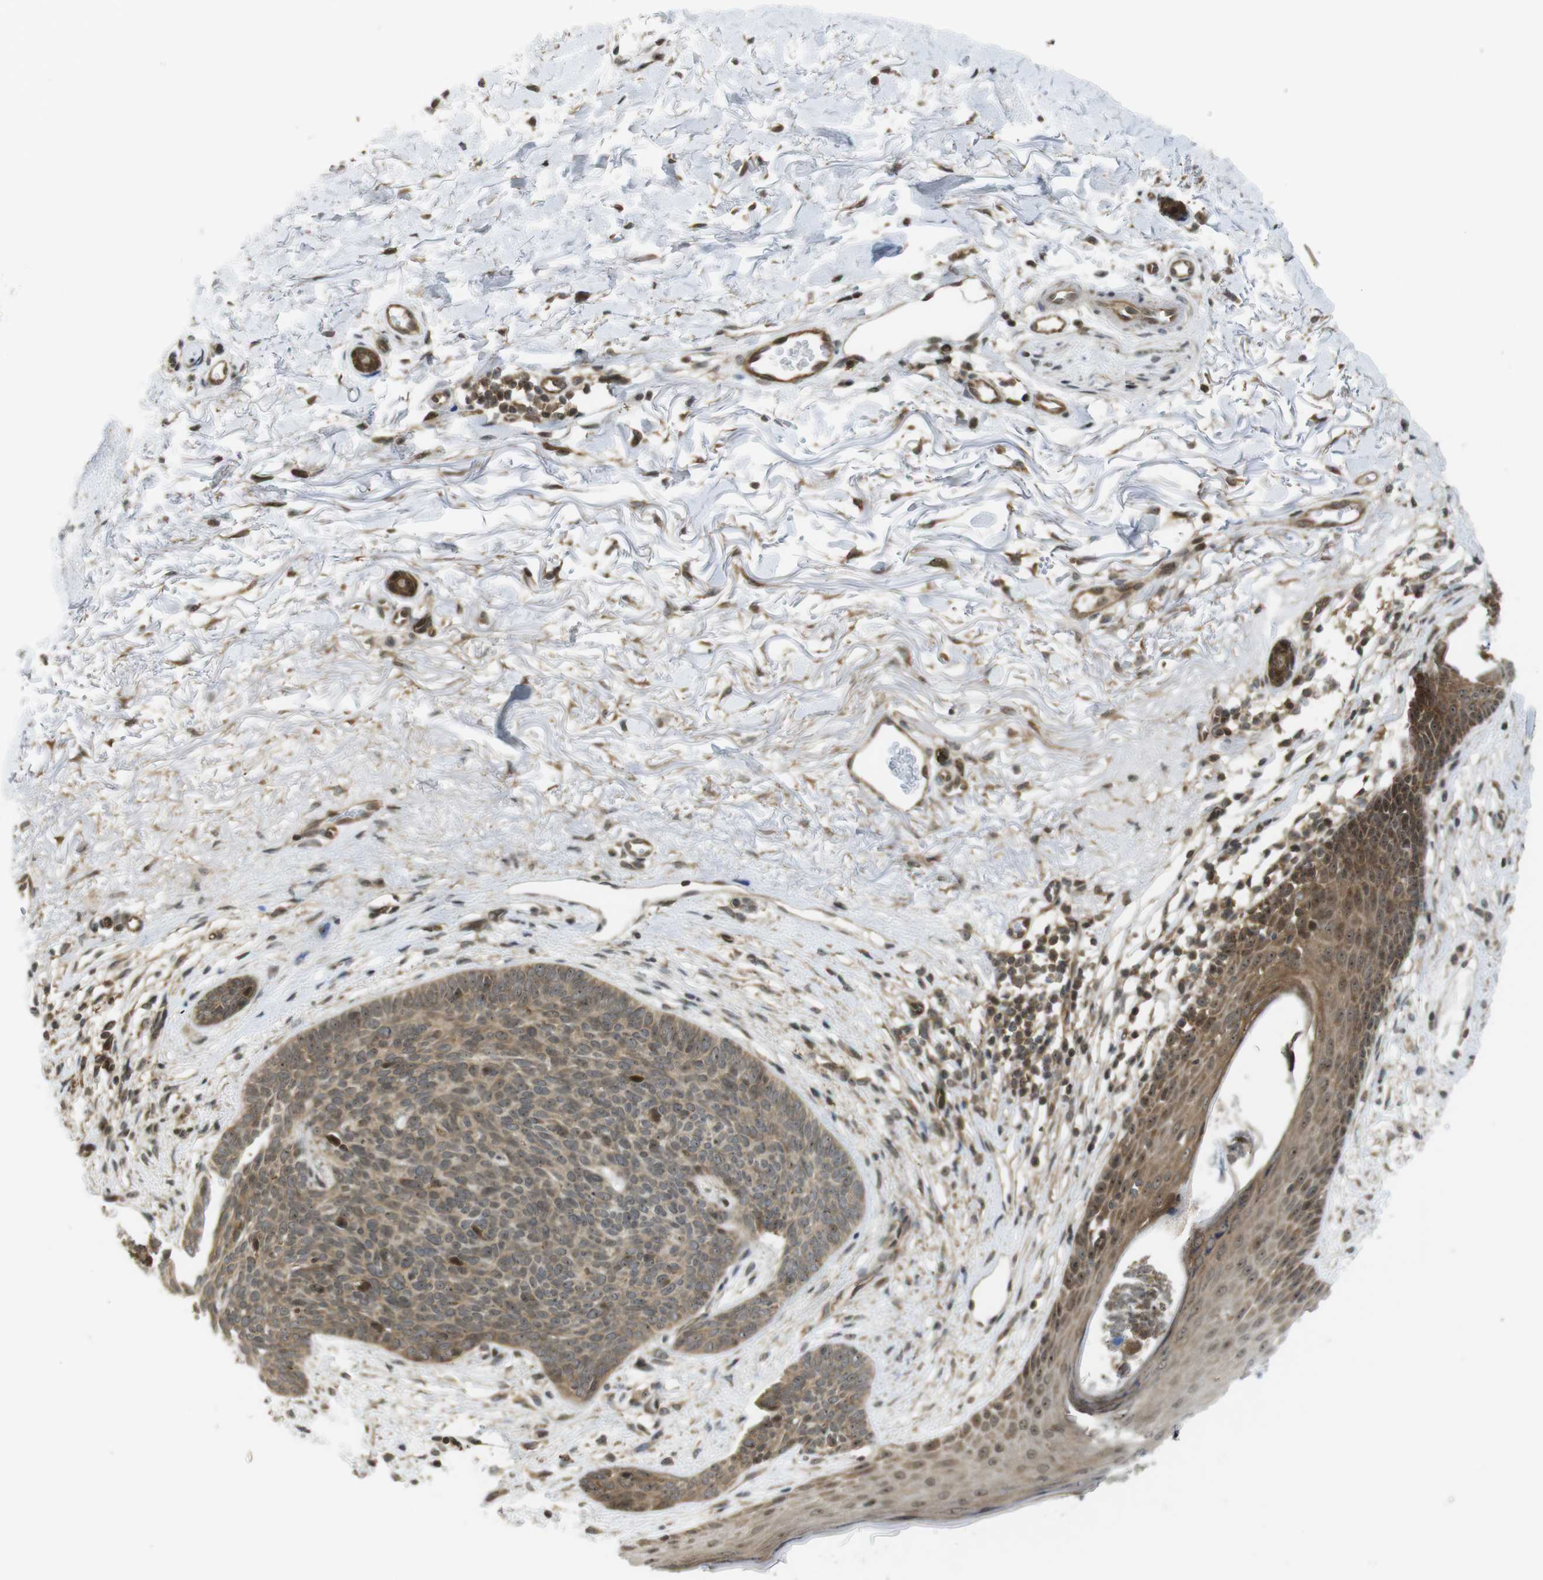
{"staining": {"intensity": "moderate", "quantity": ">75%", "location": "cytoplasmic/membranous"}, "tissue": "skin cancer", "cell_type": "Tumor cells", "image_type": "cancer", "snomed": [{"axis": "morphology", "description": "Normal tissue, NOS"}, {"axis": "morphology", "description": "Basal cell carcinoma"}, {"axis": "topography", "description": "Skin"}], "caption": "An image of human skin cancer (basal cell carcinoma) stained for a protein demonstrates moderate cytoplasmic/membranous brown staining in tumor cells. The protein of interest is stained brown, and the nuclei are stained in blue (DAB IHC with brightfield microscopy, high magnification).", "gene": "CC2D1A", "patient": {"sex": "female", "age": 70}}